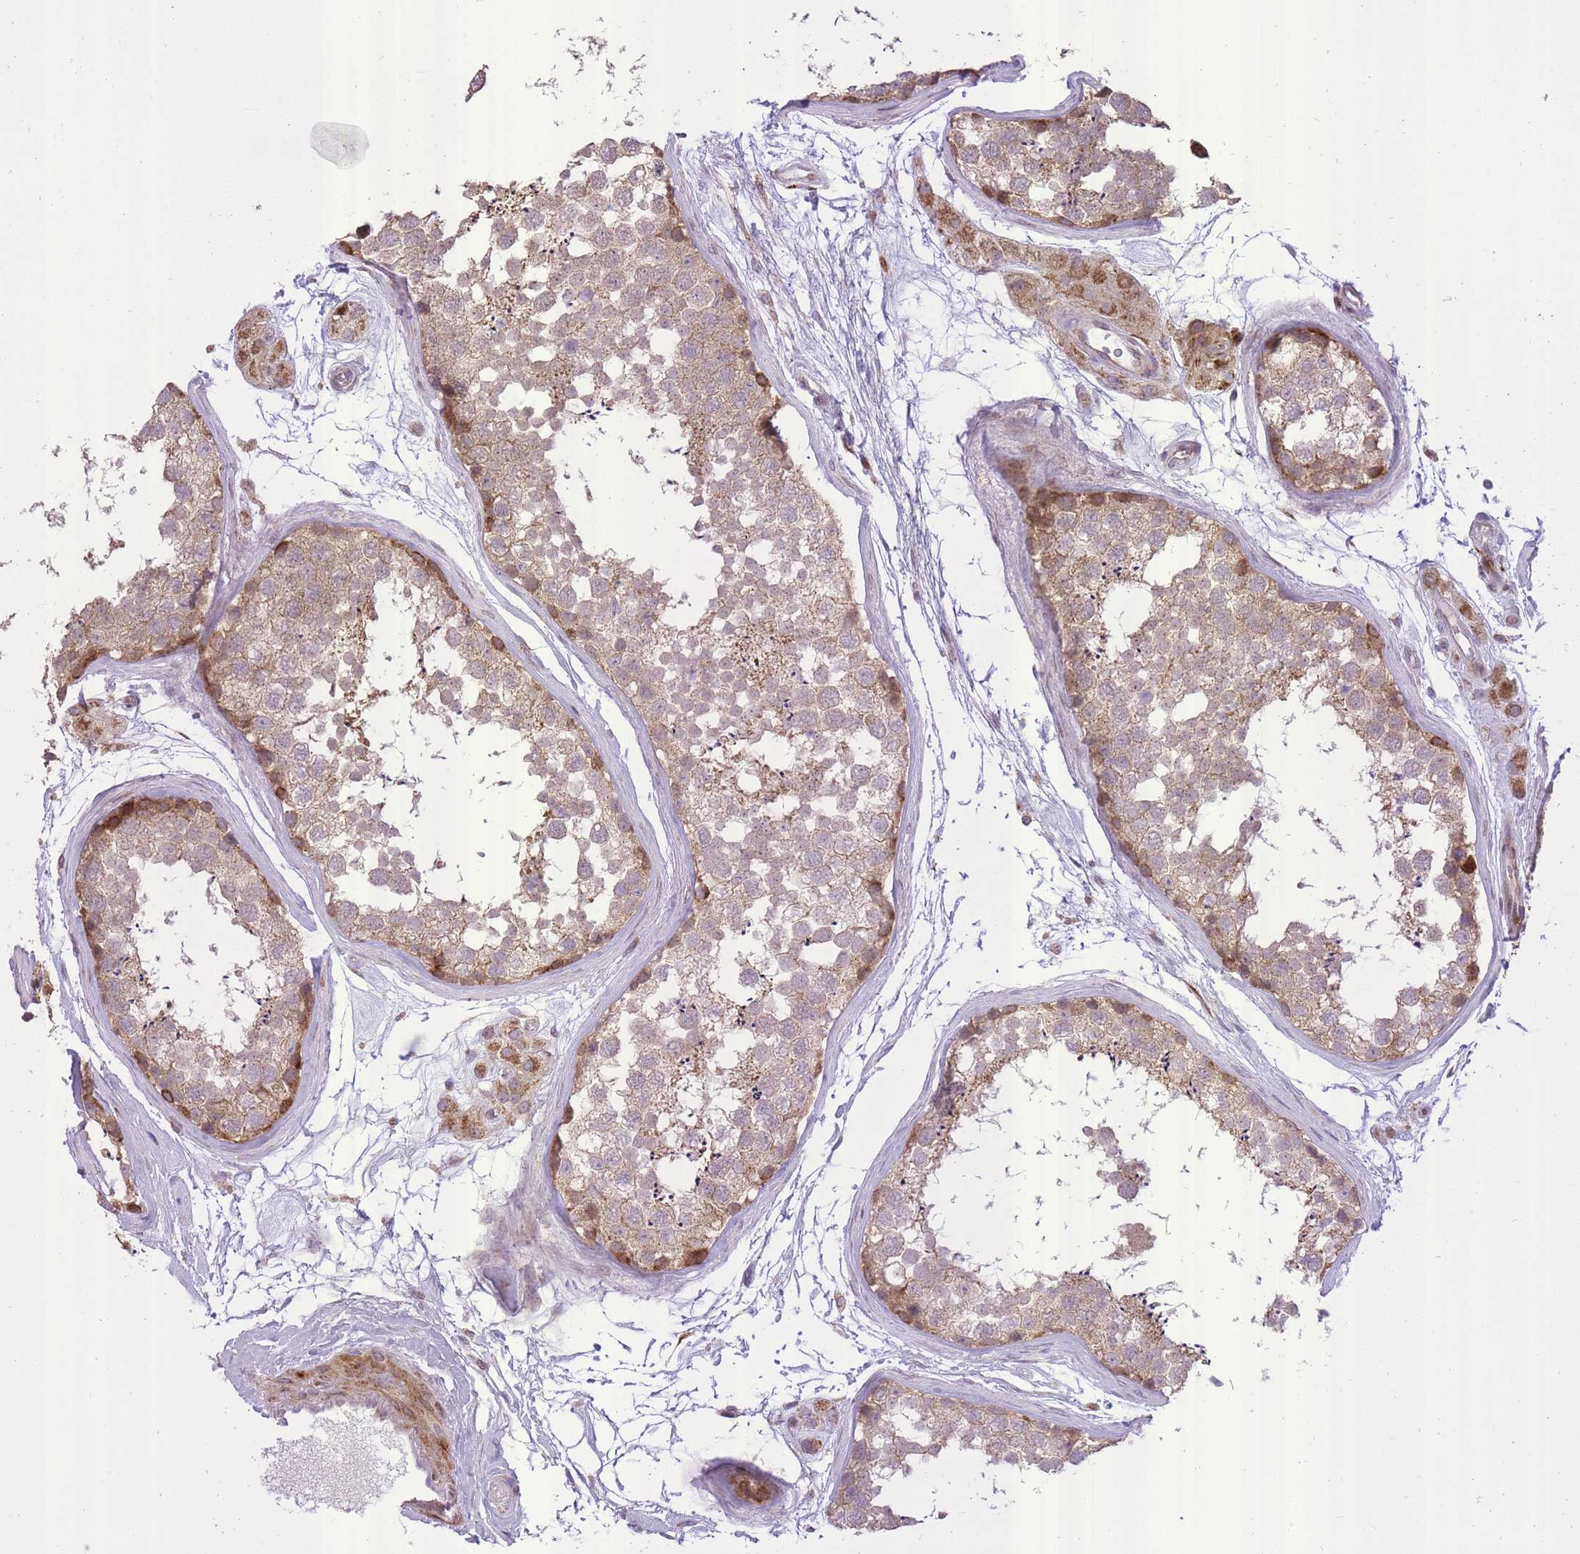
{"staining": {"intensity": "moderate", "quantity": ">75%", "location": "cytoplasmic/membranous"}, "tissue": "testis", "cell_type": "Cells in seminiferous ducts", "image_type": "normal", "snomed": [{"axis": "morphology", "description": "Normal tissue, NOS"}, {"axis": "topography", "description": "Testis"}], "caption": "Immunohistochemical staining of unremarkable human testis demonstrates medium levels of moderate cytoplasmic/membranous expression in about >75% of cells in seminiferous ducts.", "gene": "SLC4A4", "patient": {"sex": "male", "age": 56}}